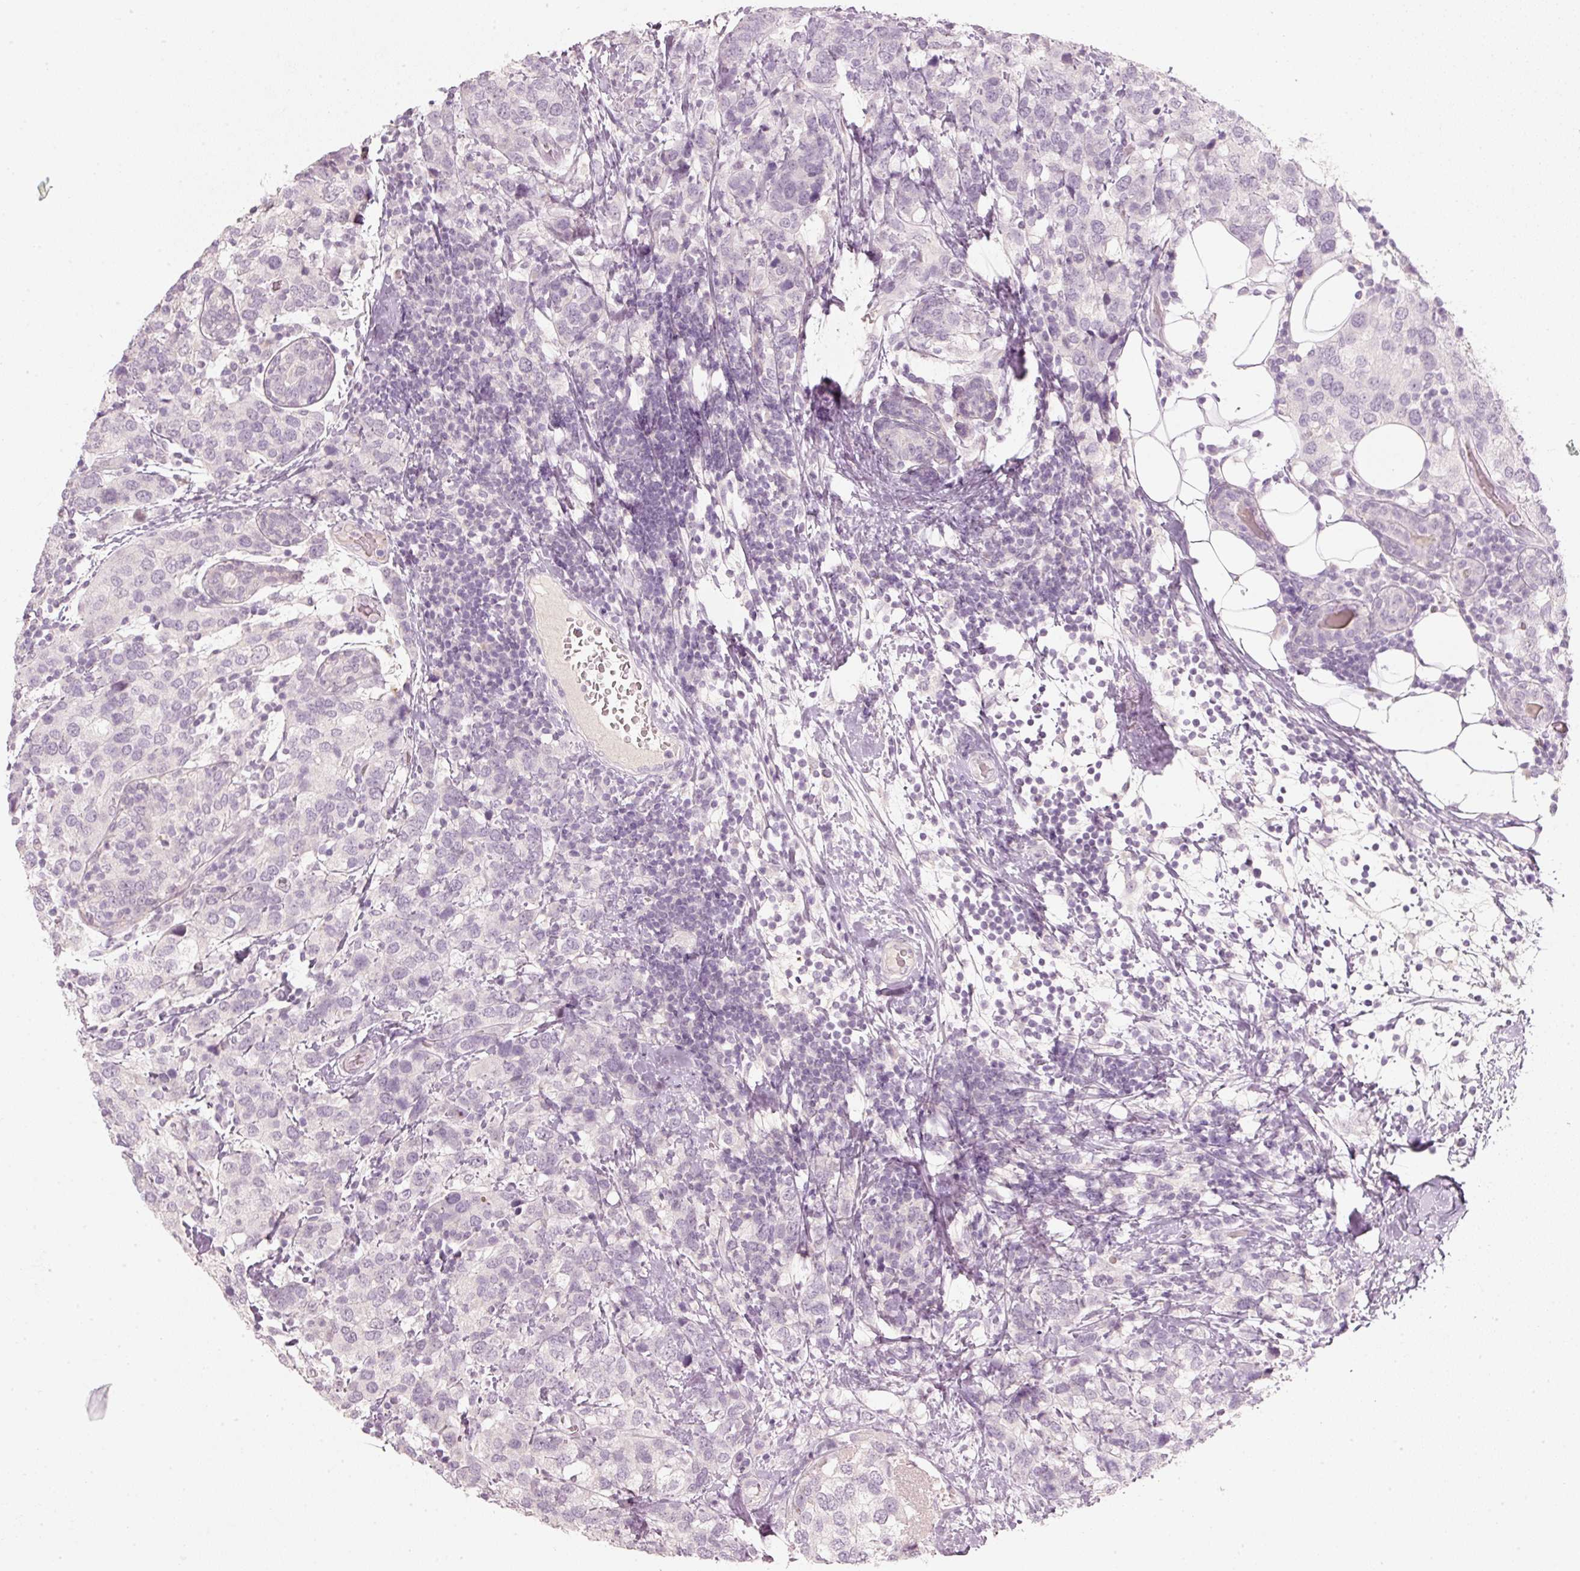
{"staining": {"intensity": "negative", "quantity": "none", "location": "none"}, "tissue": "breast cancer", "cell_type": "Tumor cells", "image_type": "cancer", "snomed": [{"axis": "morphology", "description": "Lobular carcinoma"}, {"axis": "topography", "description": "Breast"}], "caption": "A high-resolution histopathology image shows immunohistochemistry staining of breast cancer, which displays no significant positivity in tumor cells.", "gene": "STEAP1", "patient": {"sex": "female", "age": 59}}